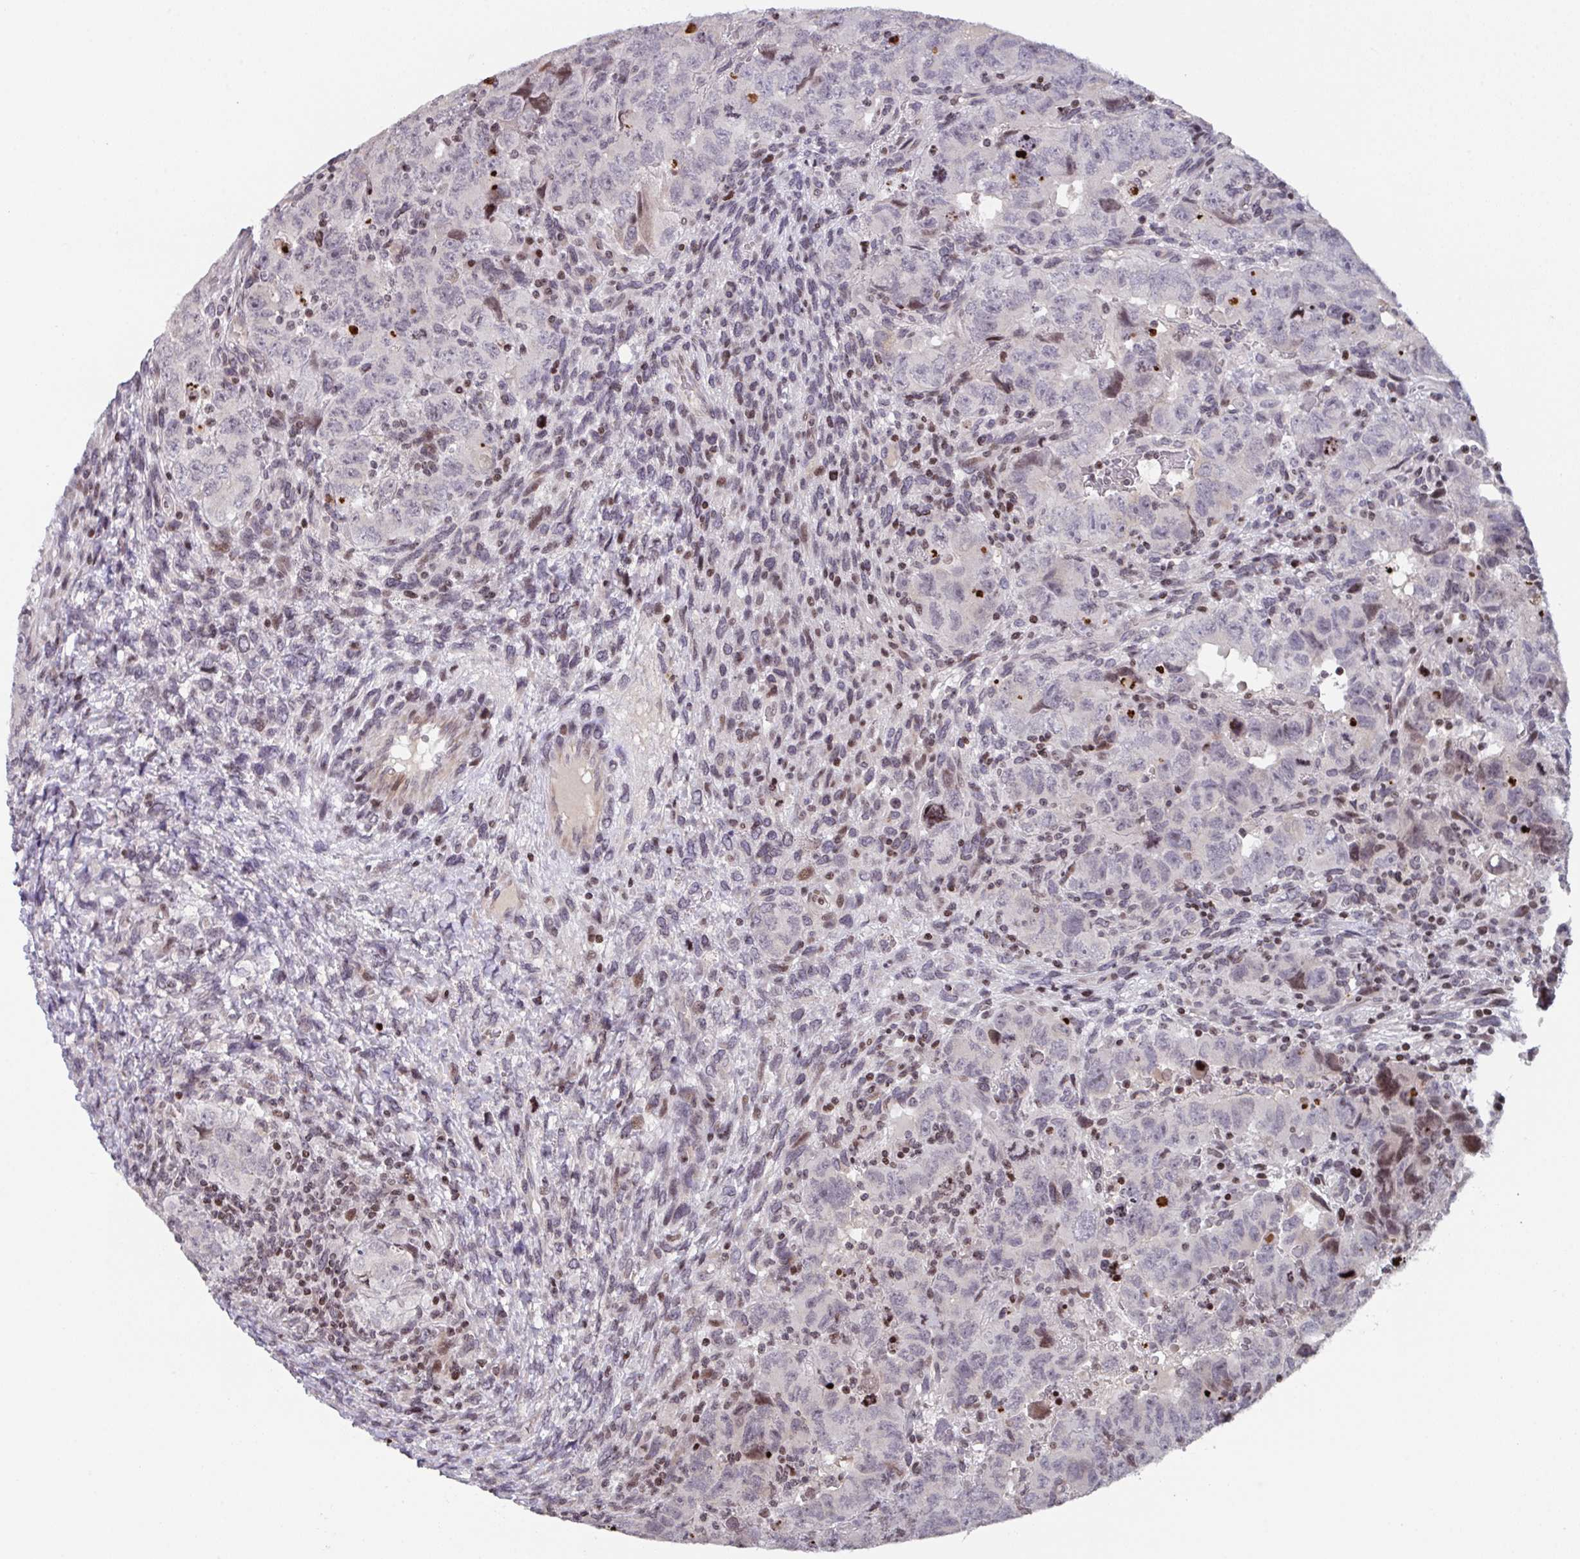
{"staining": {"intensity": "negative", "quantity": "none", "location": "none"}, "tissue": "testis cancer", "cell_type": "Tumor cells", "image_type": "cancer", "snomed": [{"axis": "morphology", "description": "Carcinoma, Embryonal, NOS"}, {"axis": "topography", "description": "Testis"}], "caption": "A histopathology image of testis embryonal carcinoma stained for a protein reveals no brown staining in tumor cells.", "gene": "PCDHB8", "patient": {"sex": "male", "age": 24}}